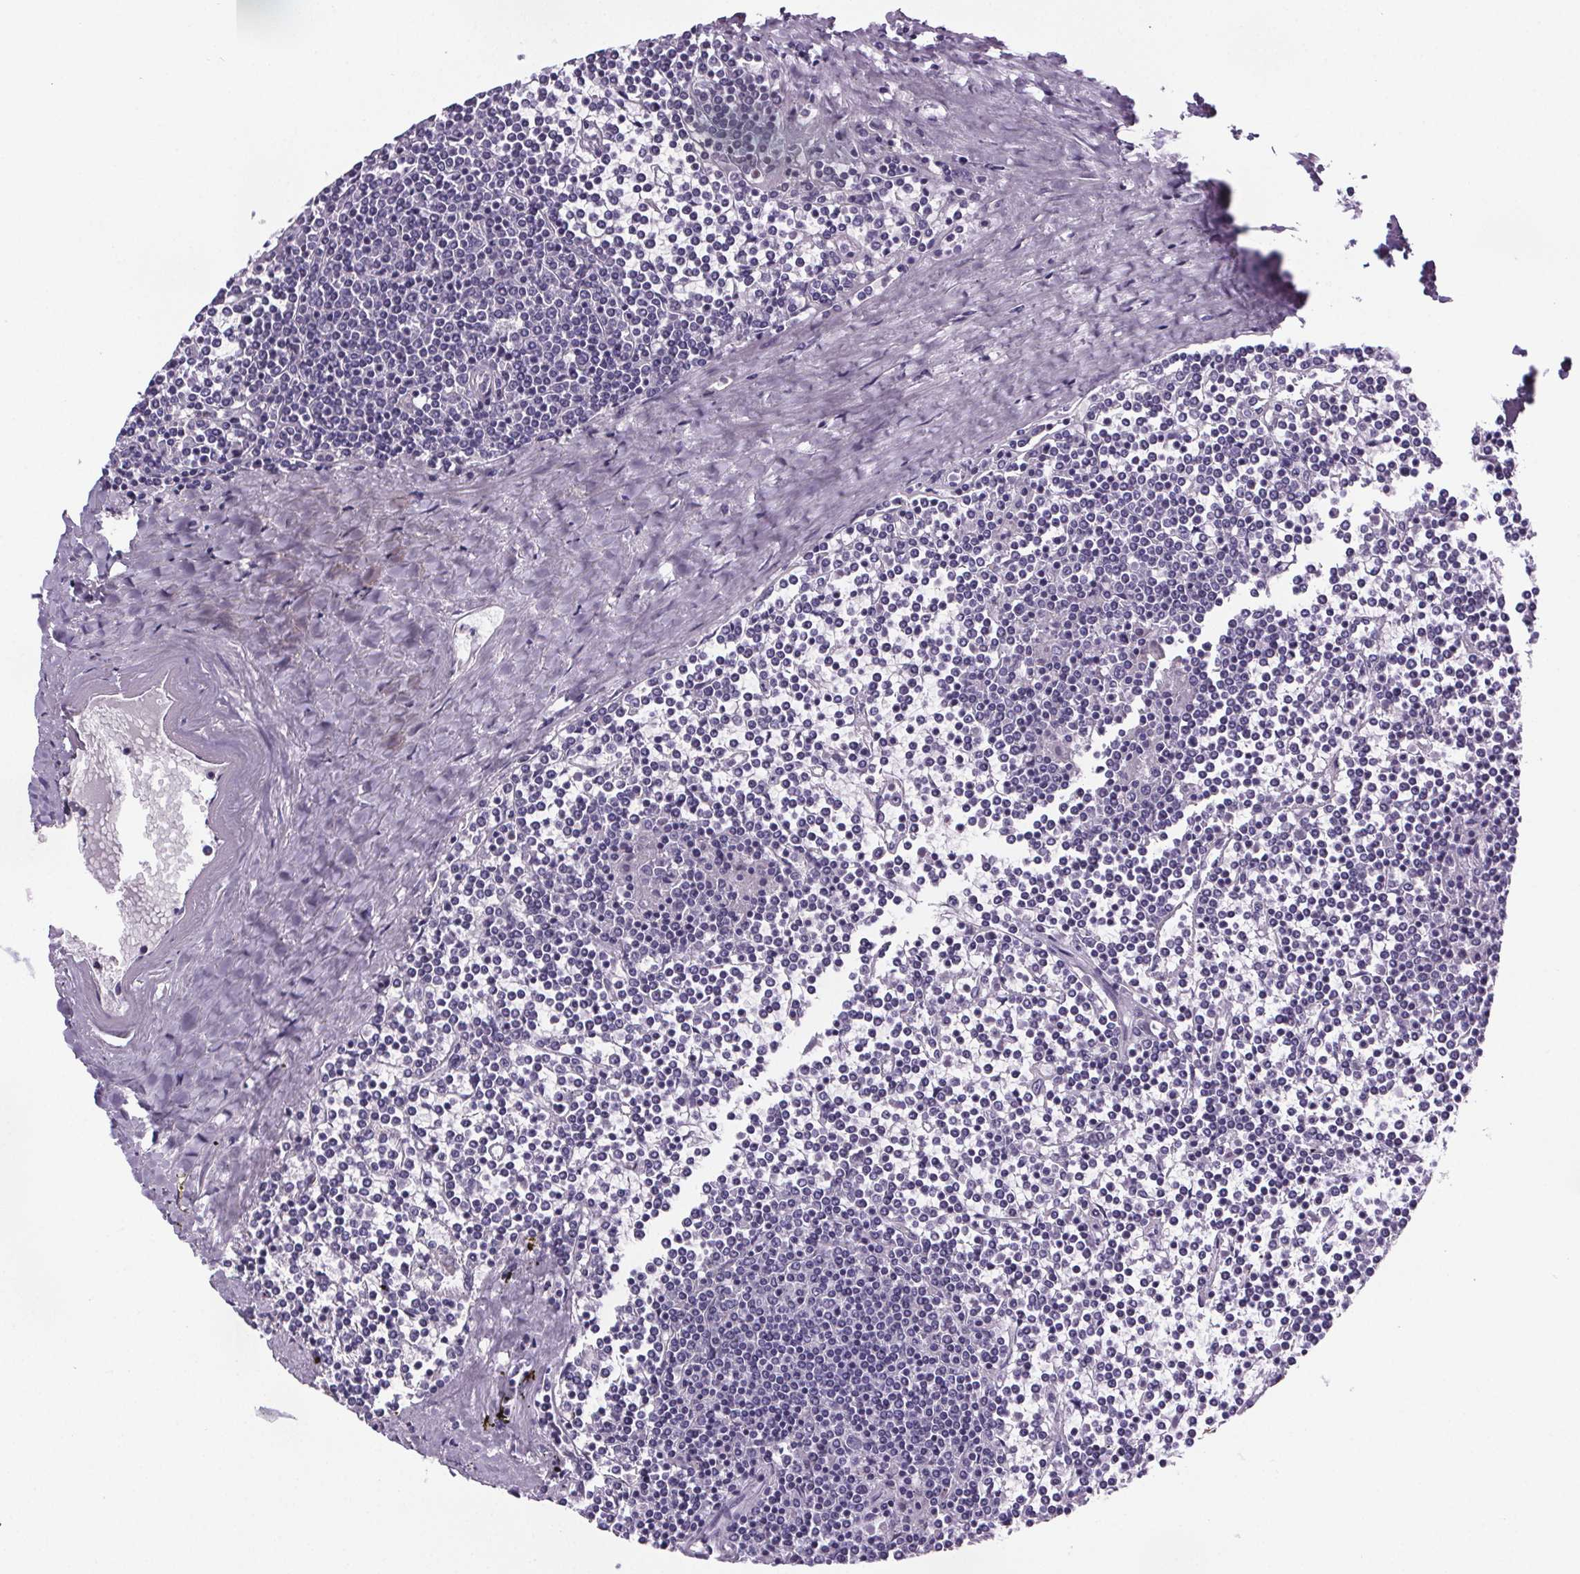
{"staining": {"intensity": "negative", "quantity": "none", "location": "none"}, "tissue": "lymphoma", "cell_type": "Tumor cells", "image_type": "cancer", "snomed": [{"axis": "morphology", "description": "Malignant lymphoma, non-Hodgkin's type, Low grade"}, {"axis": "topography", "description": "Spleen"}], "caption": "This is a micrograph of immunohistochemistry (IHC) staining of lymphoma, which shows no positivity in tumor cells. (Stains: DAB immunohistochemistry (IHC) with hematoxylin counter stain, Microscopy: brightfield microscopy at high magnification).", "gene": "CUBN", "patient": {"sex": "female", "age": 19}}